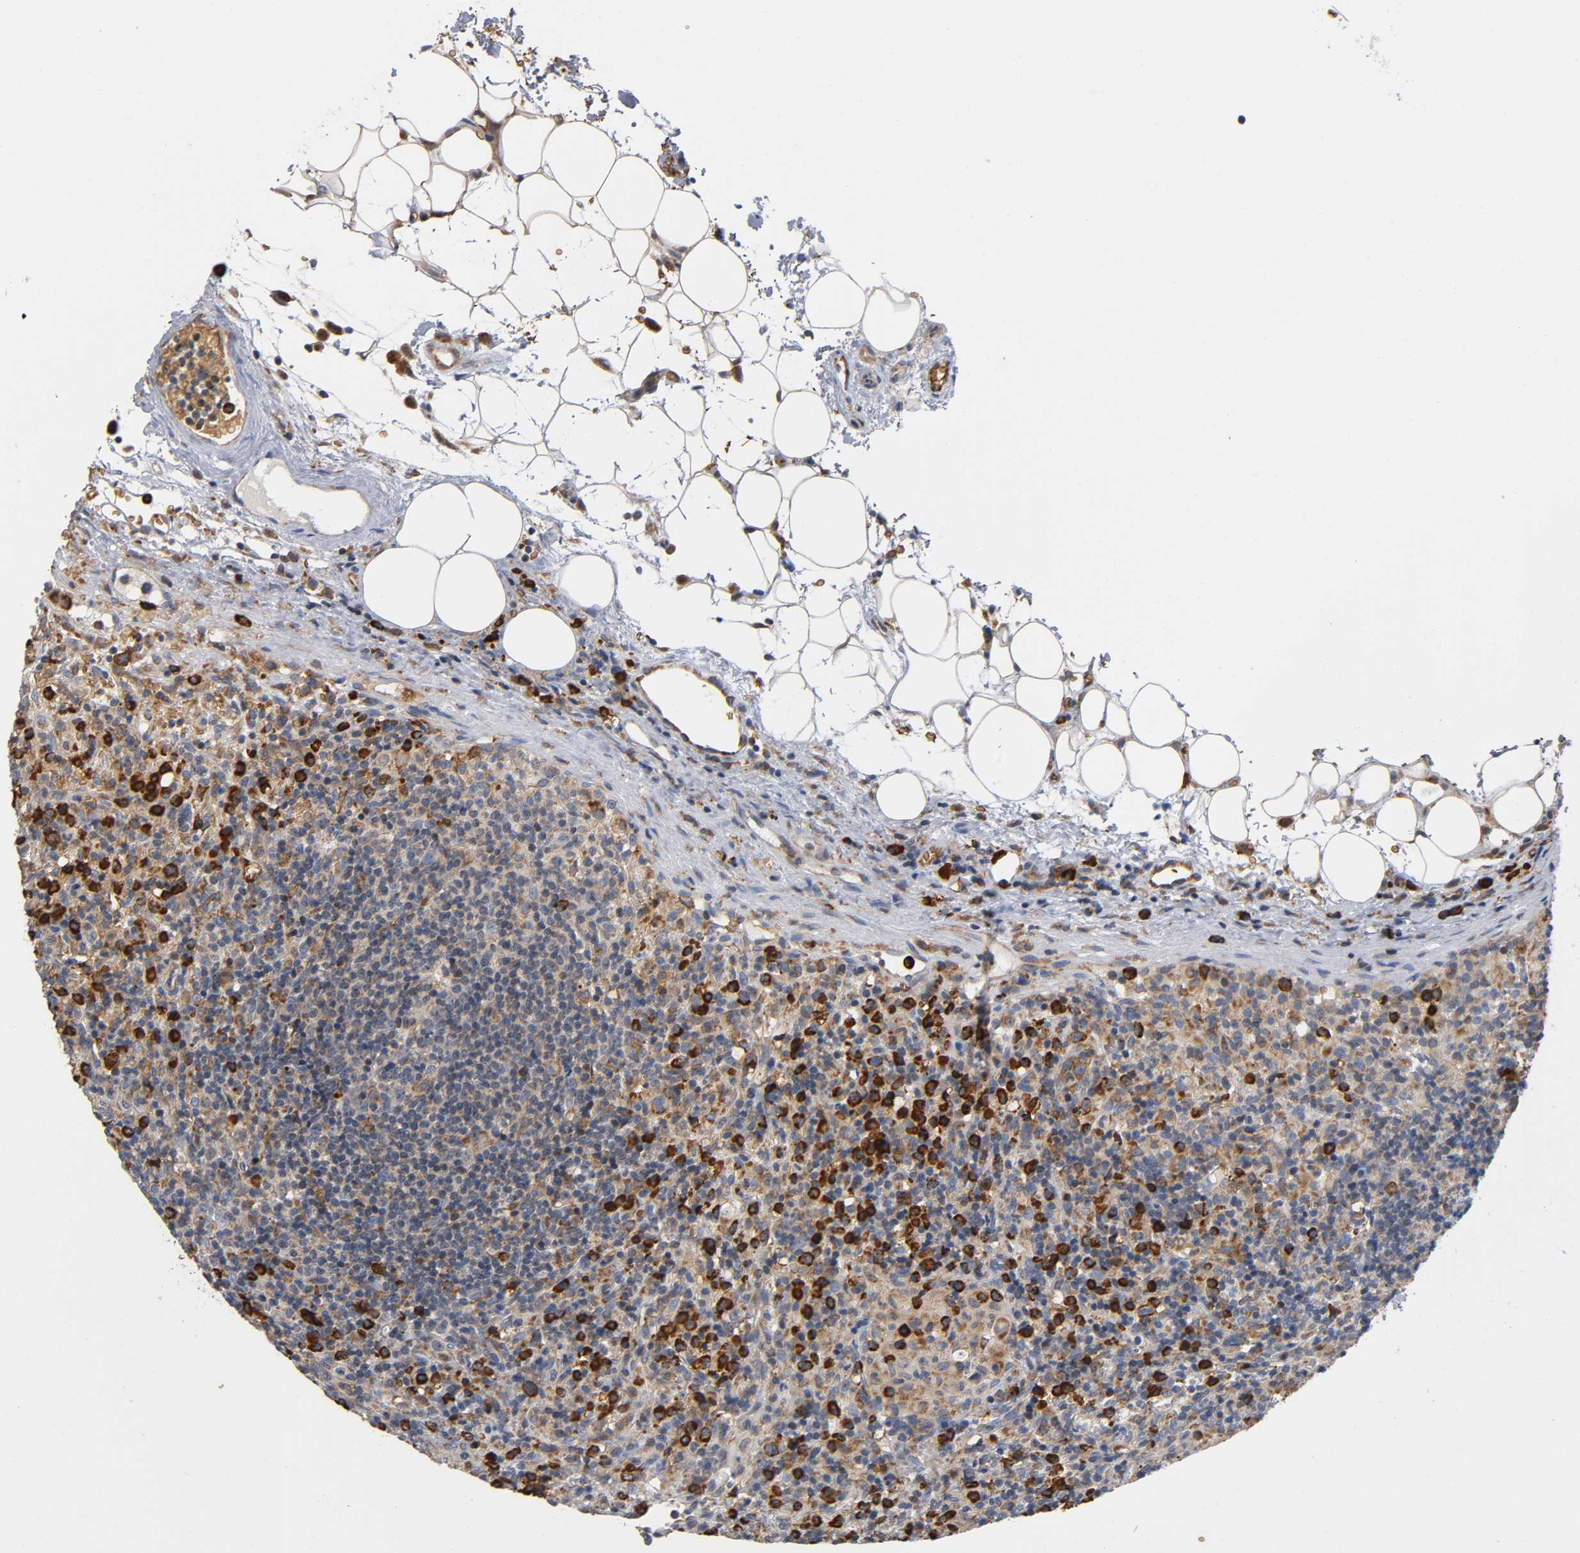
{"staining": {"intensity": "weak", "quantity": ">75%", "location": "cytoplasmic/membranous"}, "tissue": "lymphoma", "cell_type": "Tumor cells", "image_type": "cancer", "snomed": [{"axis": "morphology", "description": "Hodgkin's disease, NOS"}, {"axis": "topography", "description": "Lymph node"}], "caption": "Approximately >75% of tumor cells in lymphoma demonstrate weak cytoplasmic/membranous protein expression as visualized by brown immunohistochemical staining.", "gene": "UCKL1", "patient": {"sex": "male", "age": 65}}